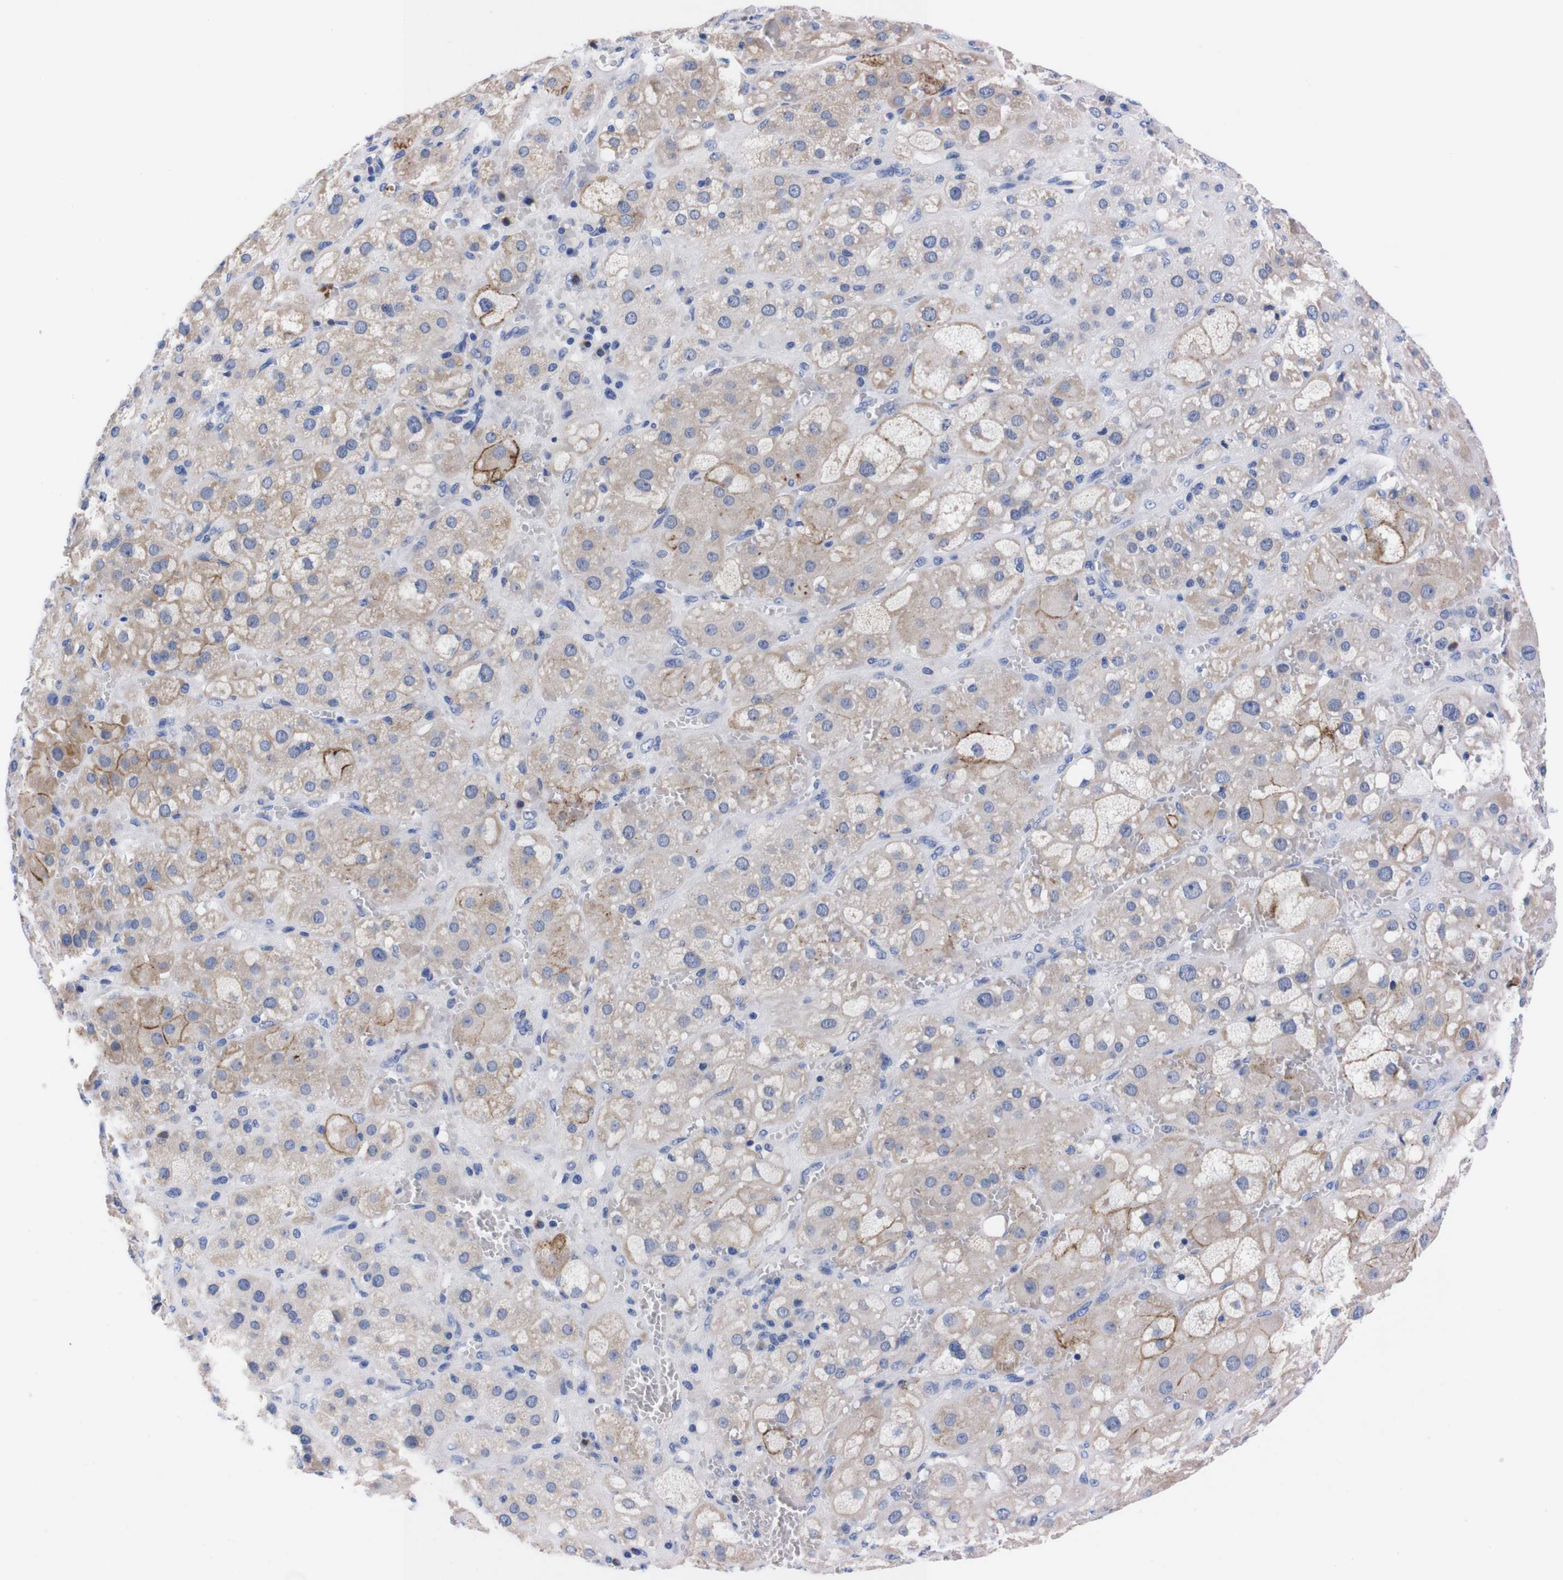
{"staining": {"intensity": "moderate", "quantity": "25%-75%", "location": "cytoplasmic/membranous"}, "tissue": "adrenal gland", "cell_type": "Glandular cells", "image_type": "normal", "snomed": [{"axis": "morphology", "description": "Normal tissue, NOS"}, {"axis": "topography", "description": "Adrenal gland"}], "caption": "The histopathology image displays immunohistochemical staining of unremarkable adrenal gland. There is moderate cytoplasmic/membranous expression is present in about 25%-75% of glandular cells. (DAB (3,3'-diaminobenzidine) = brown stain, brightfield microscopy at high magnification).", "gene": "FAM210A", "patient": {"sex": "female", "age": 47}}